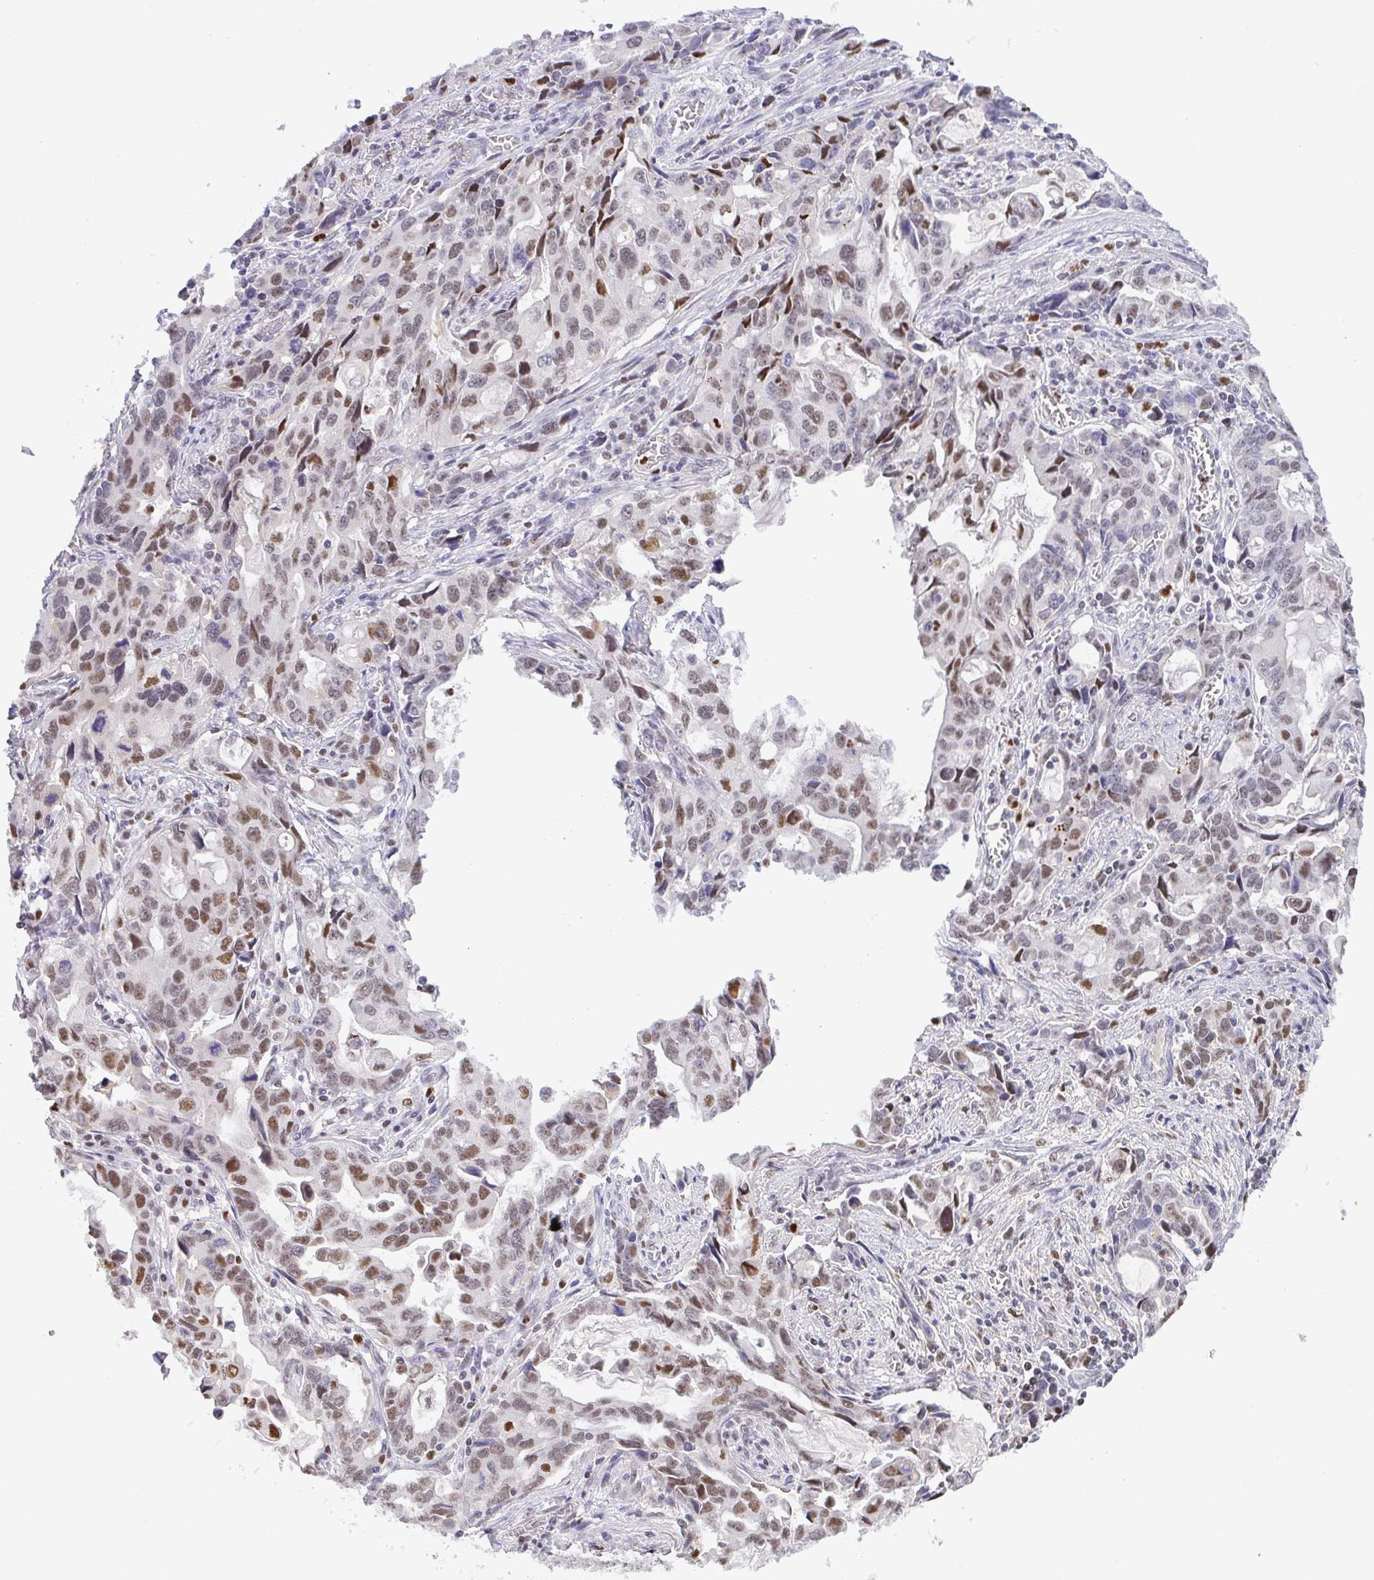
{"staining": {"intensity": "moderate", "quantity": "25%-75%", "location": "nuclear"}, "tissue": "stomach cancer", "cell_type": "Tumor cells", "image_type": "cancer", "snomed": [{"axis": "morphology", "description": "Adenocarcinoma, NOS"}, {"axis": "topography", "description": "Stomach, upper"}], "caption": "Protein analysis of stomach cancer tissue demonstrates moderate nuclear positivity in approximately 25%-75% of tumor cells.", "gene": "BBX", "patient": {"sex": "male", "age": 85}}